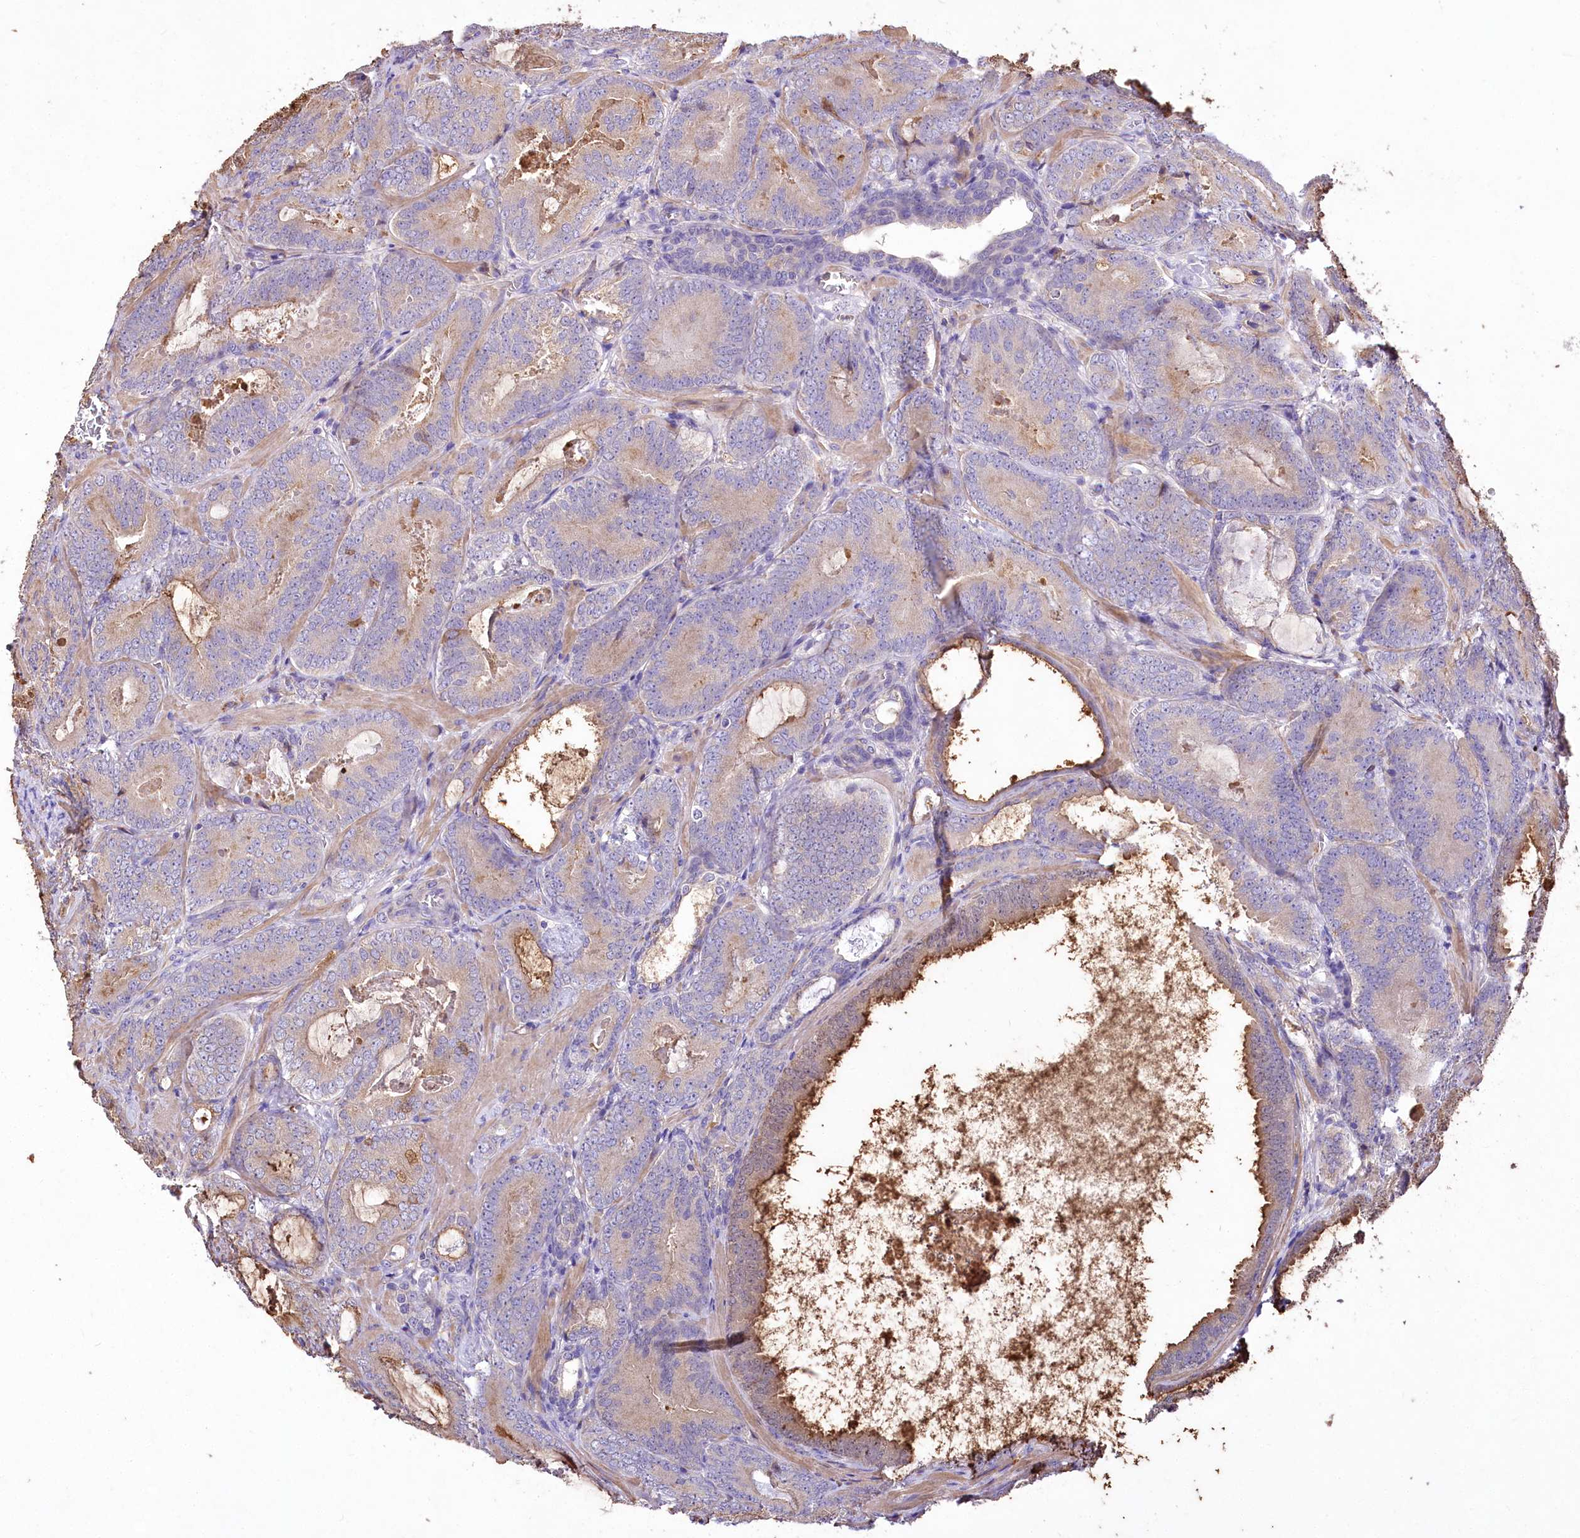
{"staining": {"intensity": "weak", "quantity": "25%-75%", "location": "cytoplasmic/membranous"}, "tissue": "prostate cancer", "cell_type": "Tumor cells", "image_type": "cancer", "snomed": [{"axis": "morphology", "description": "Adenocarcinoma, Low grade"}, {"axis": "topography", "description": "Prostate"}], "caption": "This photomicrograph shows immunohistochemistry staining of human prostate adenocarcinoma (low-grade), with low weak cytoplasmic/membranous expression in about 25%-75% of tumor cells.", "gene": "PCYOX1L", "patient": {"sex": "male", "age": 60}}